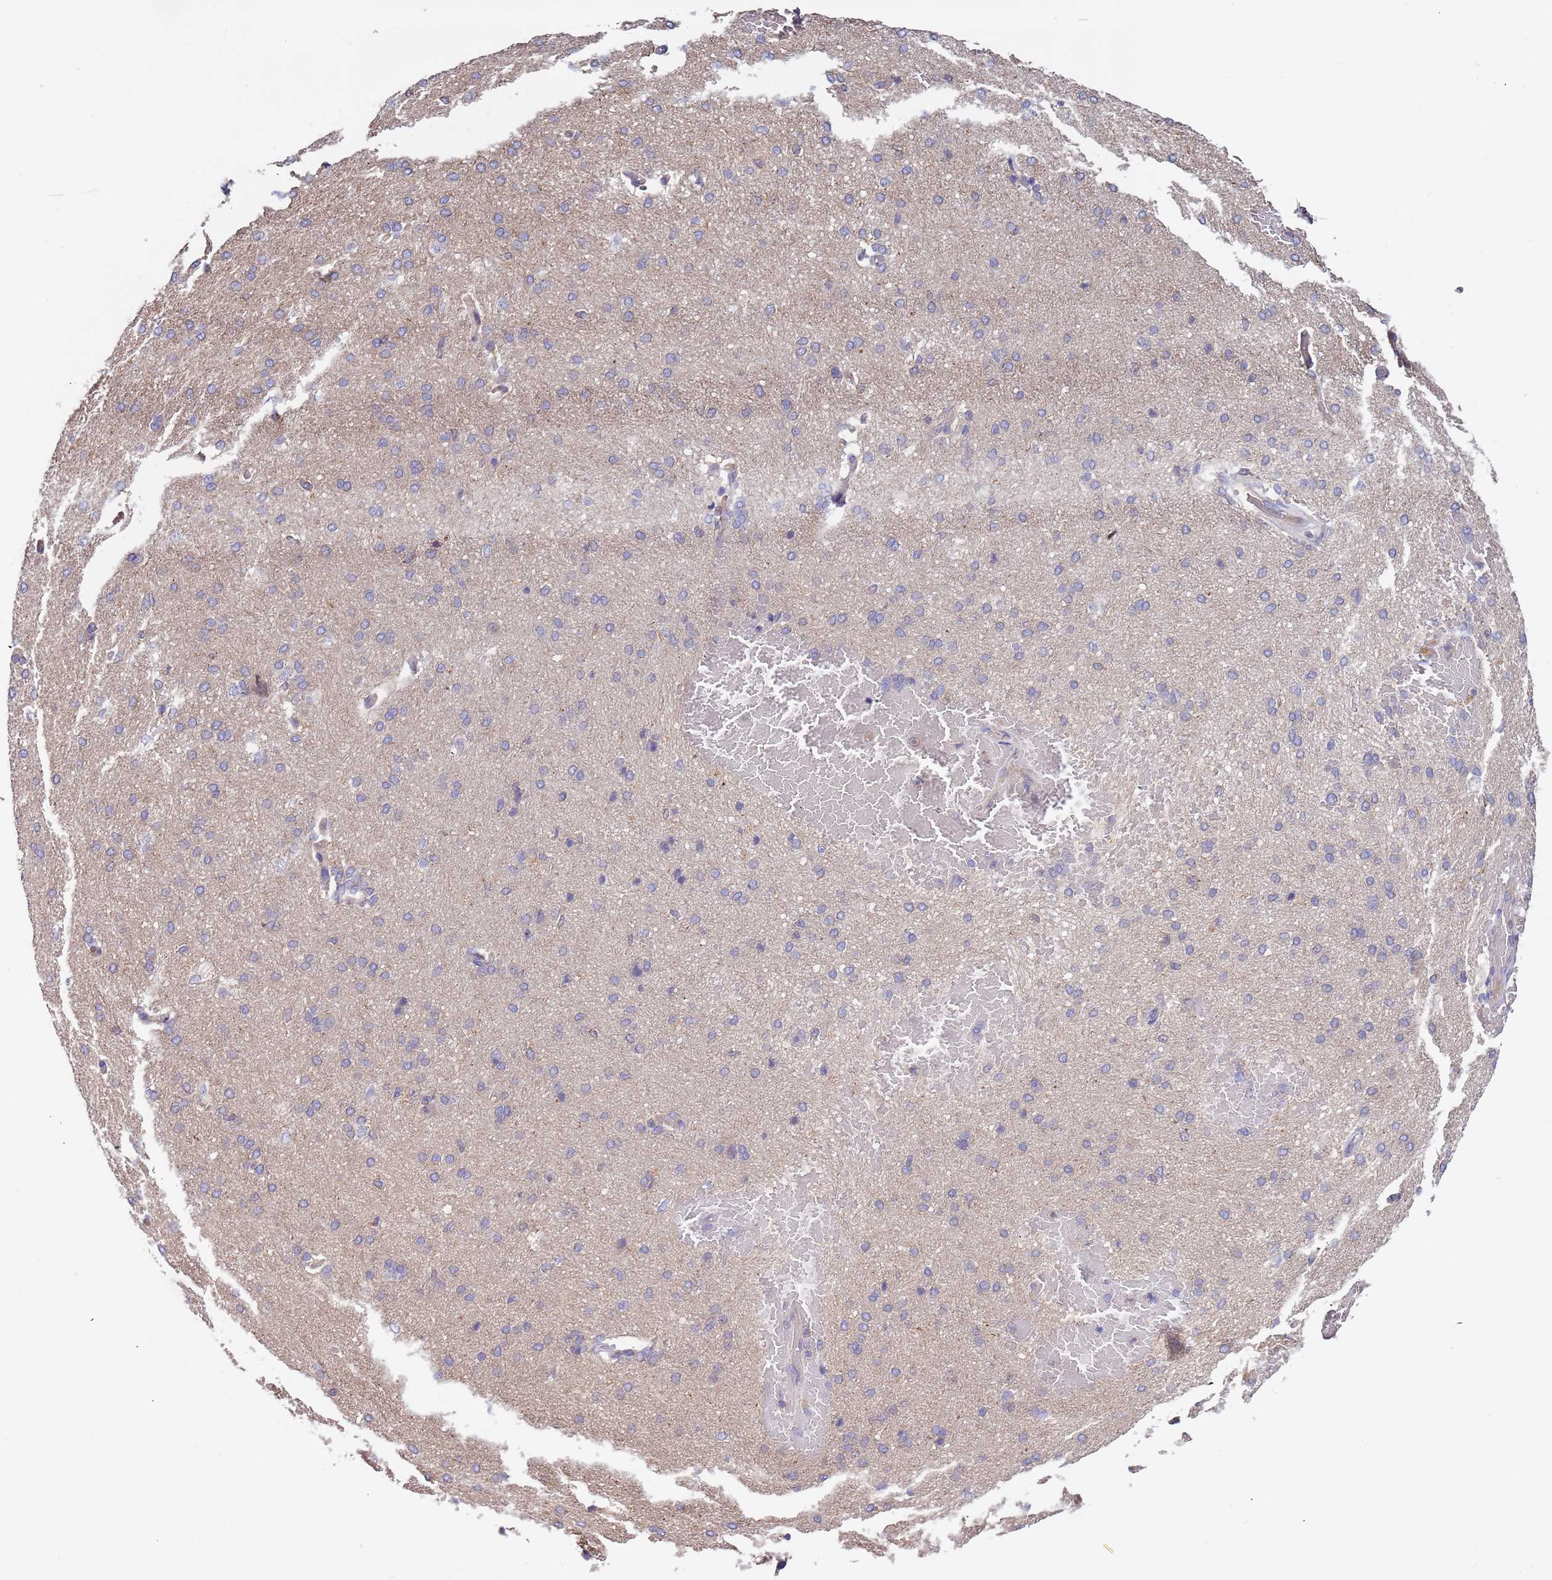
{"staining": {"intensity": "negative", "quantity": "none", "location": "none"}, "tissue": "cerebral cortex", "cell_type": "Endothelial cells", "image_type": "normal", "snomed": [{"axis": "morphology", "description": "Normal tissue, NOS"}, {"axis": "topography", "description": "Cerebral cortex"}], "caption": "Image shows no significant protein expression in endothelial cells of benign cerebral cortex.", "gene": "SYT4", "patient": {"sex": "male", "age": 62}}